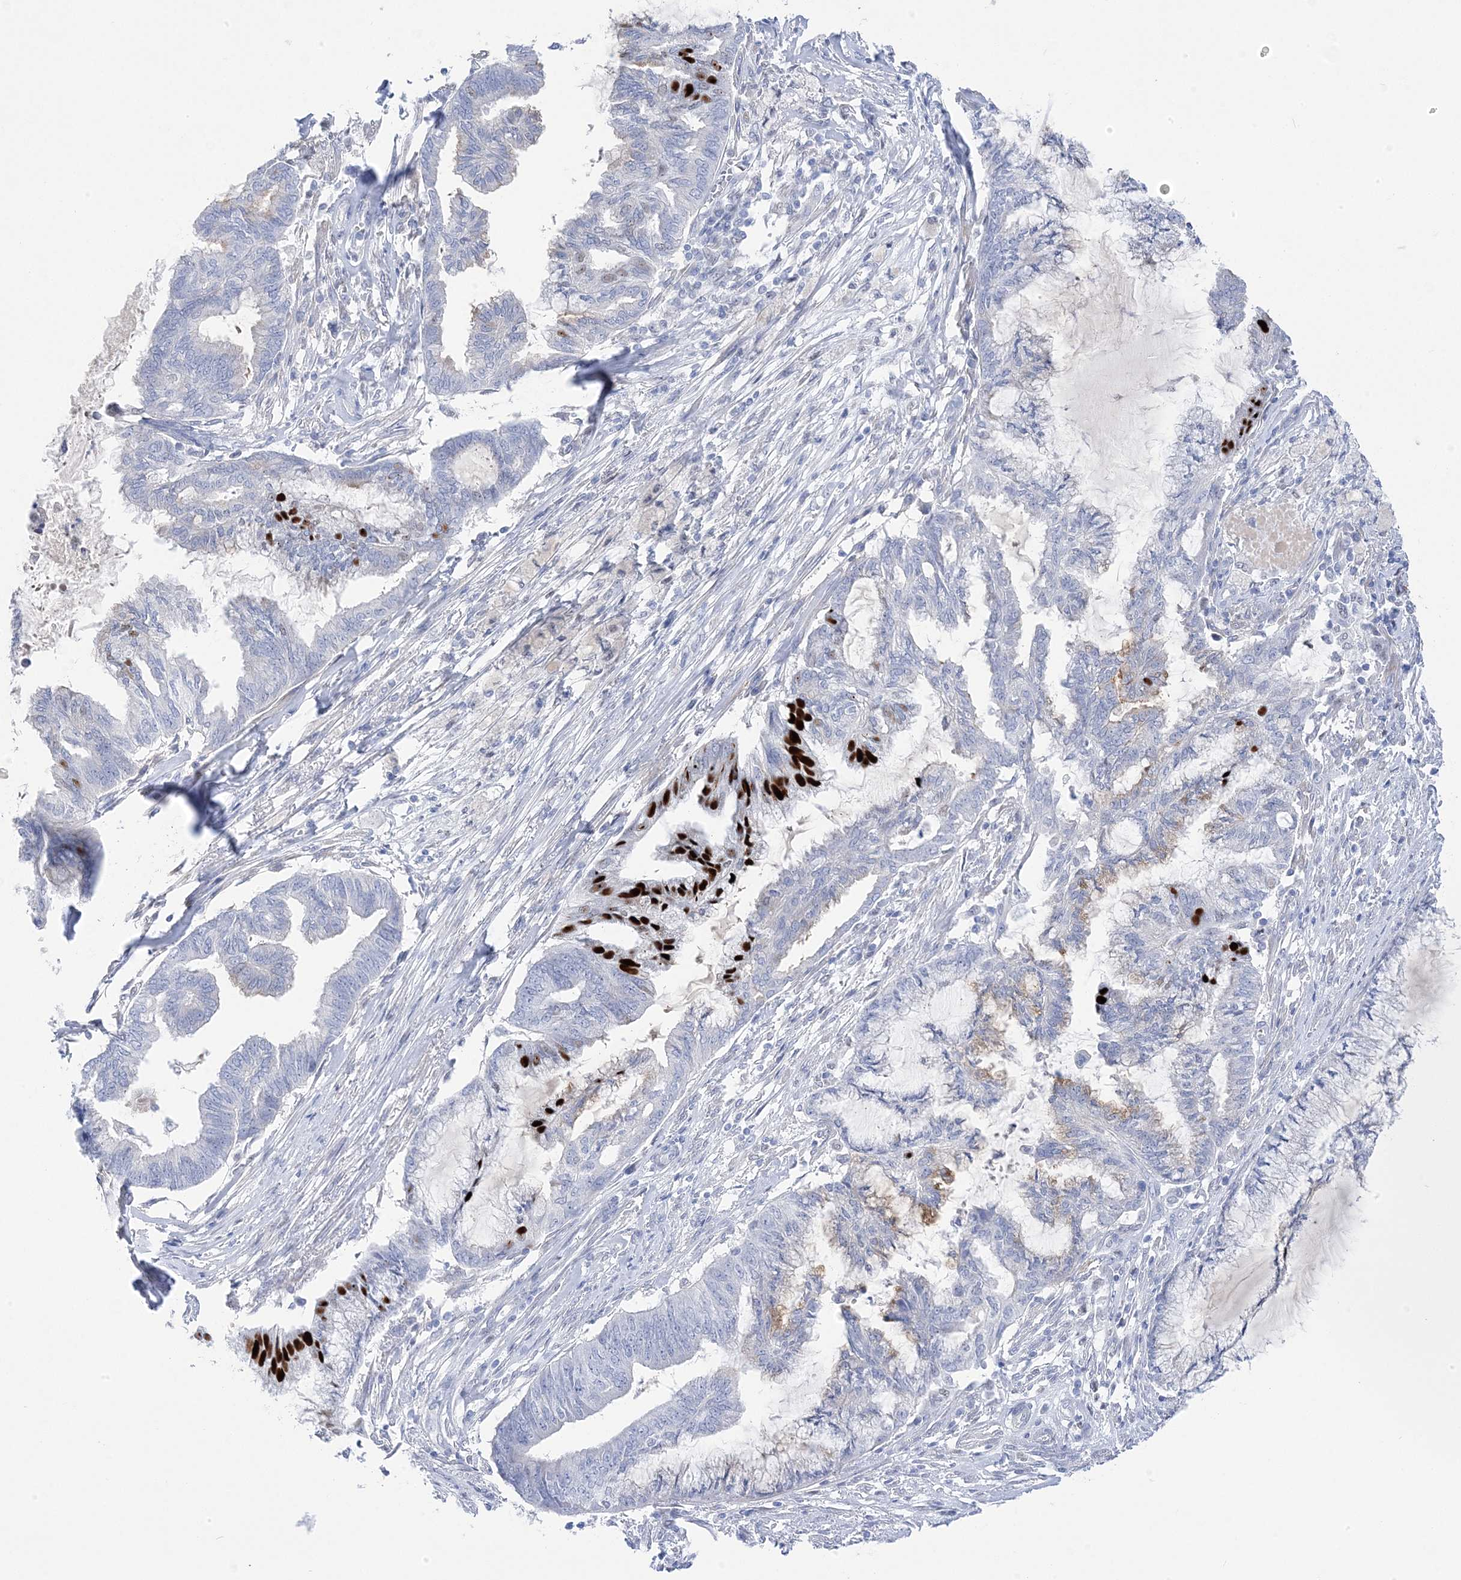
{"staining": {"intensity": "negative", "quantity": "none", "location": "none"}, "tissue": "endometrial cancer", "cell_type": "Tumor cells", "image_type": "cancer", "snomed": [{"axis": "morphology", "description": "Adenocarcinoma, NOS"}, {"axis": "topography", "description": "Endometrium"}], "caption": "Immunohistochemical staining of human endometrial adenocarcinoma shows no significant expression in tumor cells.", "gene": "GTPBP6", "patient": {"sex": "female", "age": 86}}